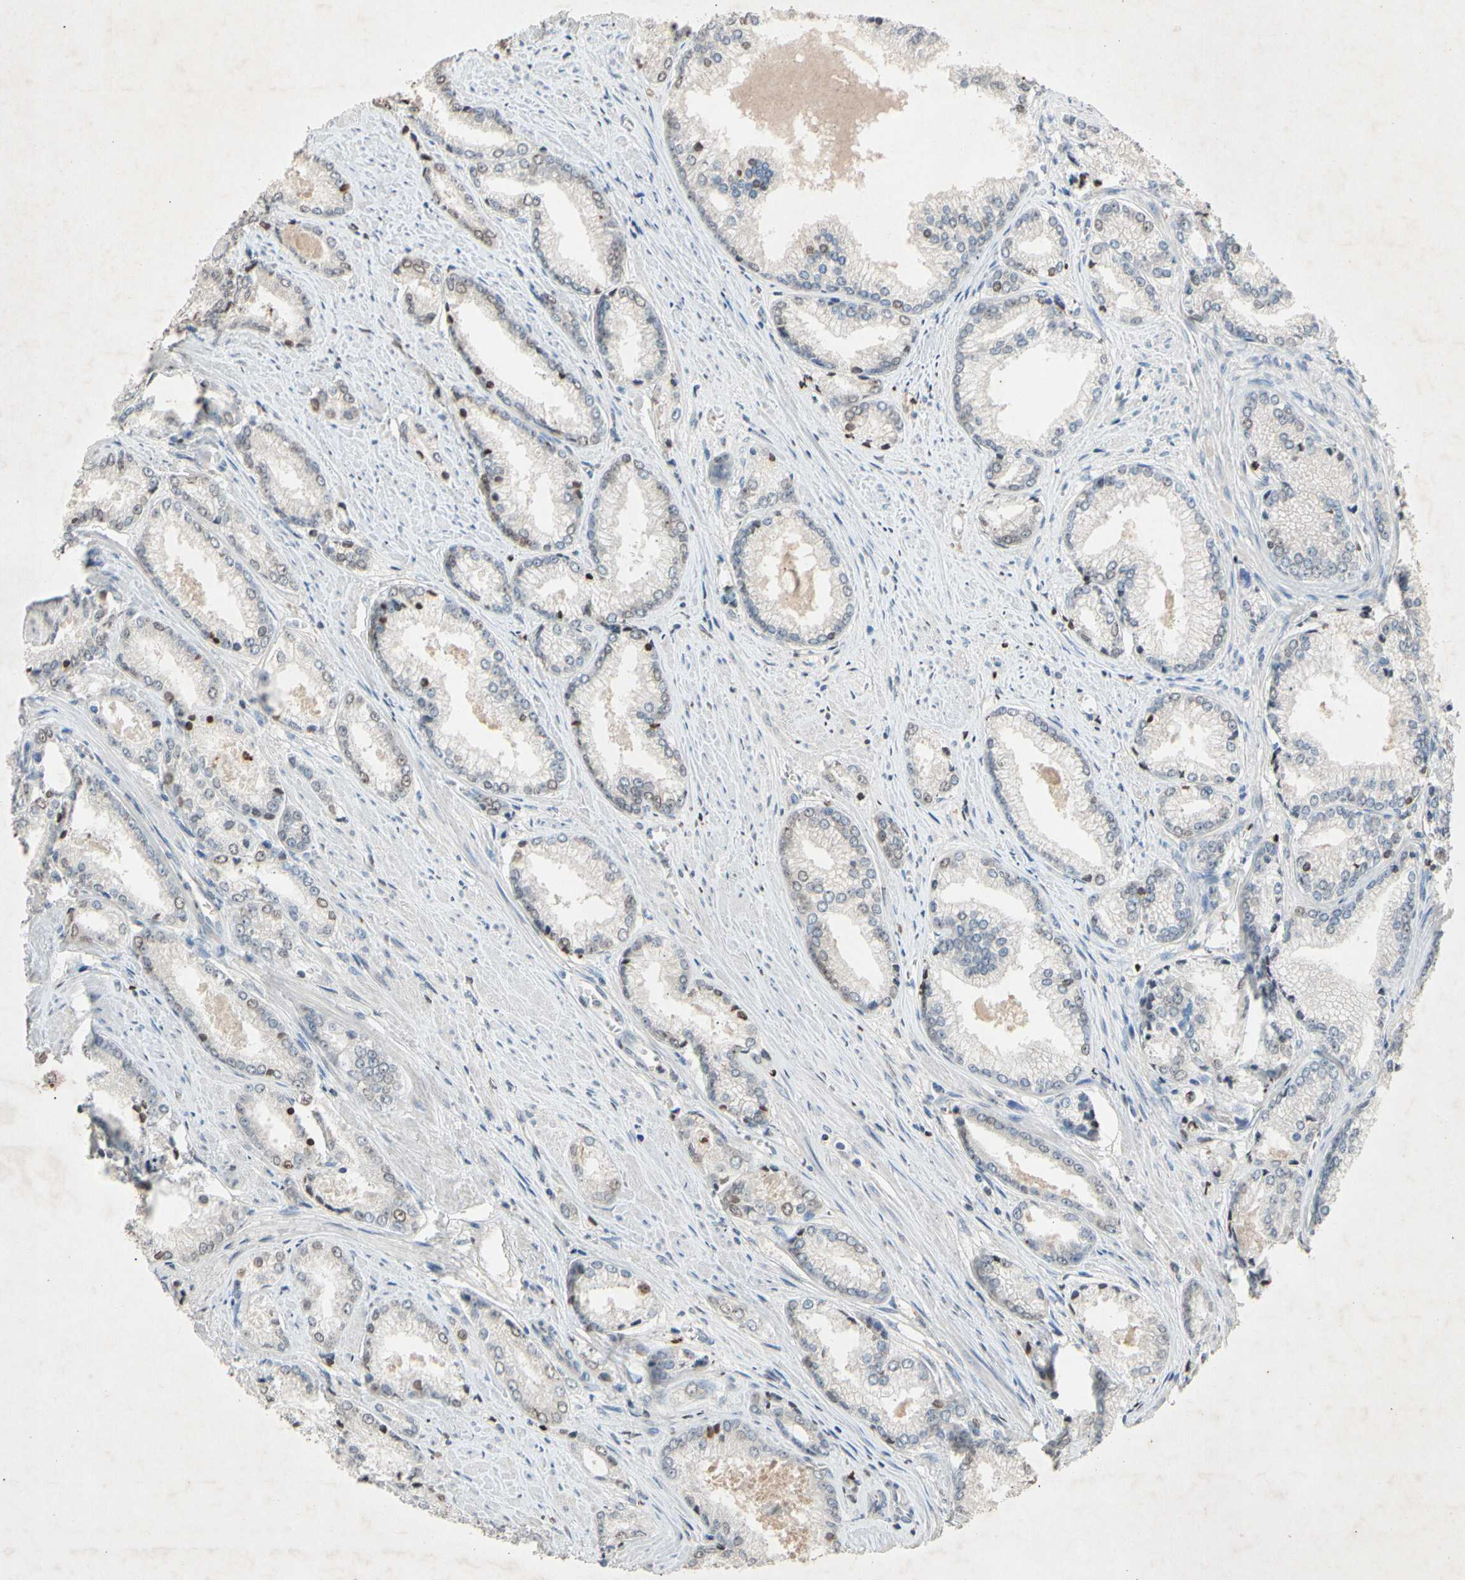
{"staining": {"intensity": "weak", "quantity": ">75%", "location": "cytoplasmic/membranous"}, "tissue": "prostate cancer", "cell_type": "Tumor cells", "image_type": "cancer", "snomed": [{"axis": "morphology", "description": "Adenocarcinoma, Low grade"}, {"axis": "topography", "description": "Prostate"}], "caption": "Human low-grade adenocarcinoma (prostate) stained with a brown dye shows weak cytoplasmic/membranous positive positivity in about >75% of tumor cells.", "gene": "PRDX4", "patient": {"sex": "male", "age": 64}}